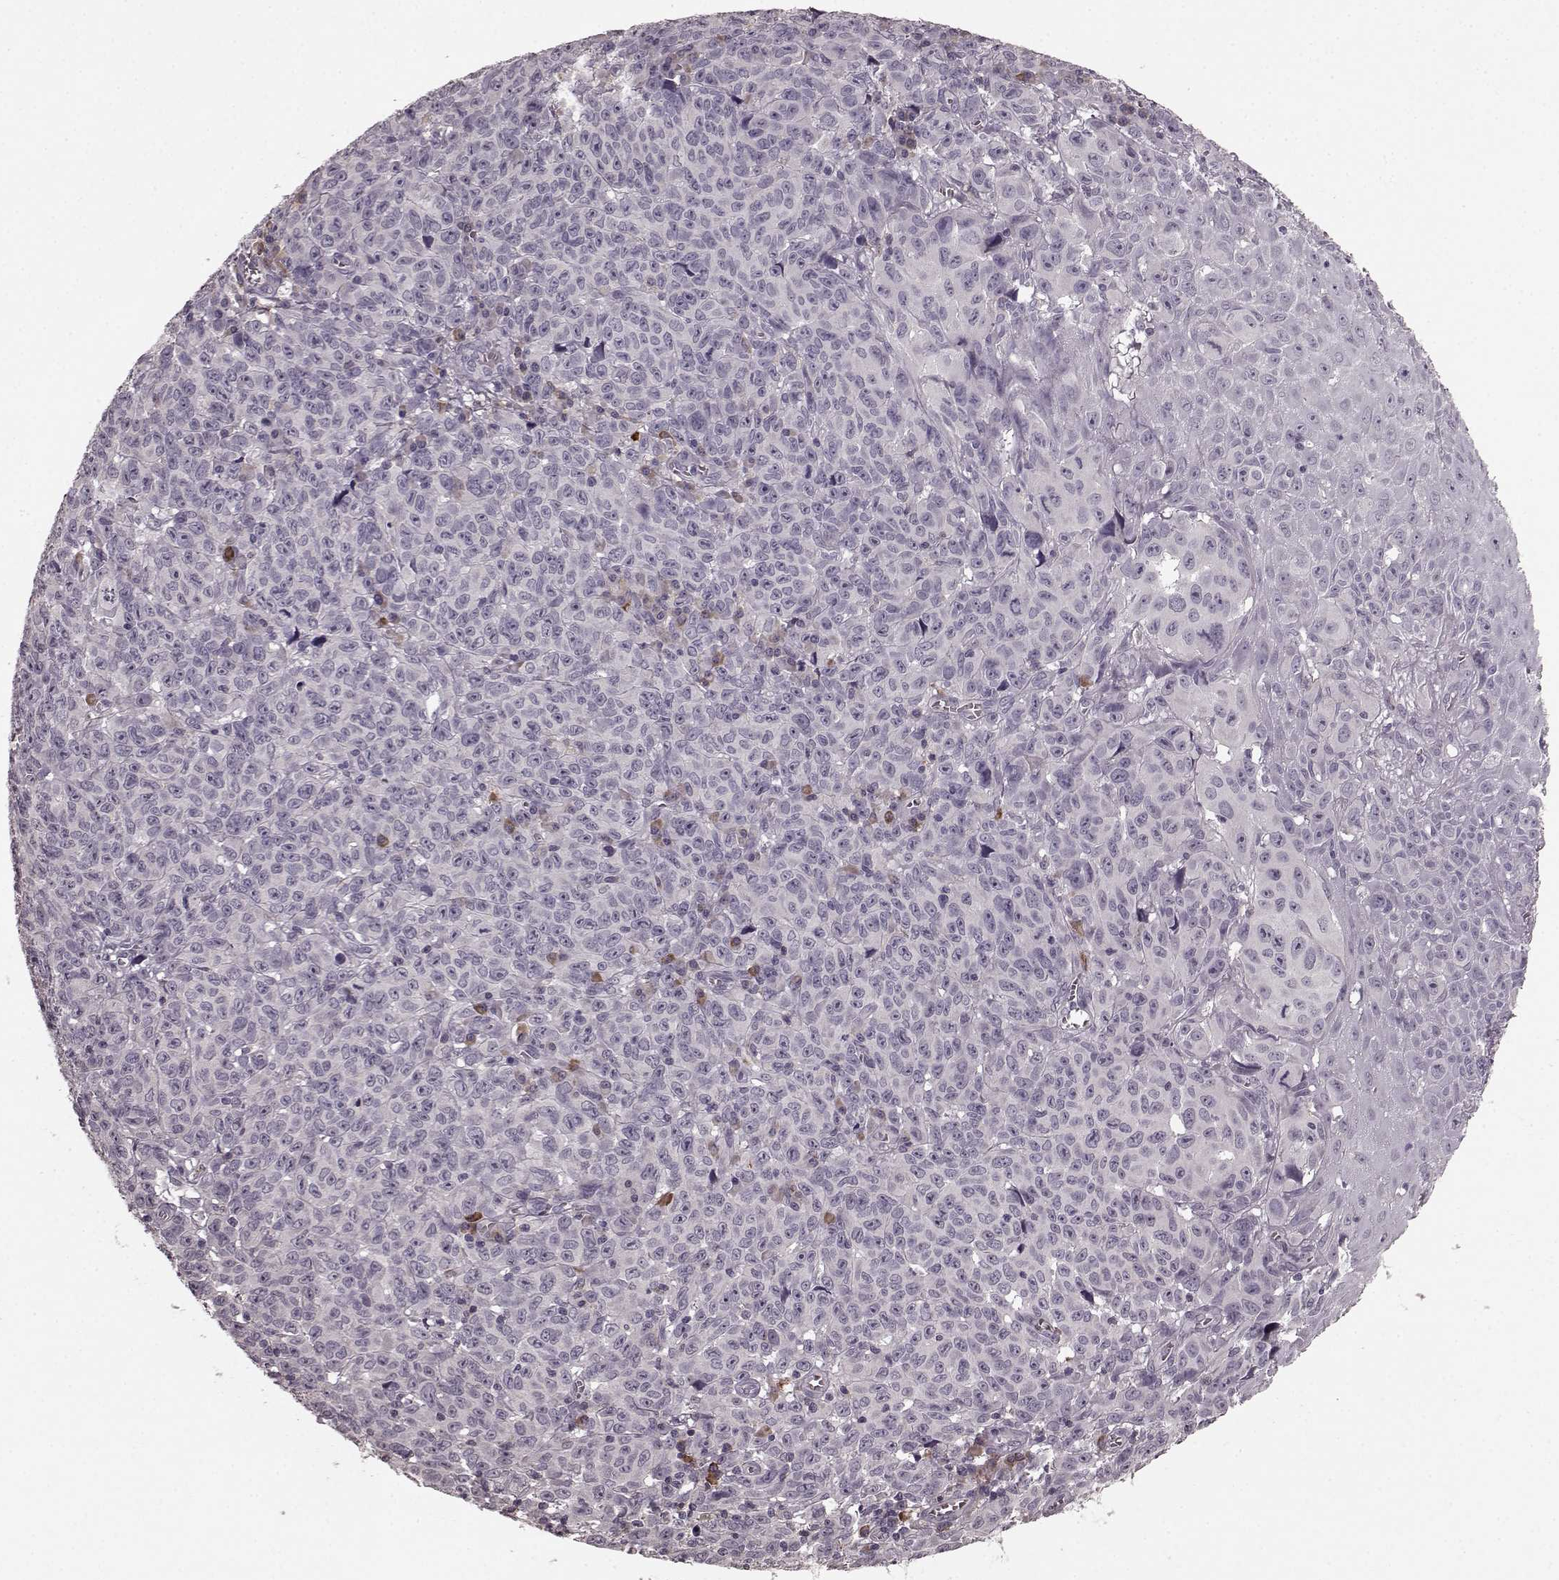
{"staining": {"intensity": "negative", "quantity": "none", "location": "none"}, "tissue": "melanoma", "cell_type": "Tumor cells", "image_type": "cancer", "snomed": [{"axis": "morphology", "description": "Malignant melanoma, NOS"}, {"axis": "topography", "description": "Vulva, labia, clitoris and Bartholin´s gland, NO"}], "caption": "Human malignant melanoma stained for a protein using immunohistochemistry (IHC) demonstrates no expression in tumor cells.", "gene": "CD28", "patient": {"sex": "female", "age": 75}}